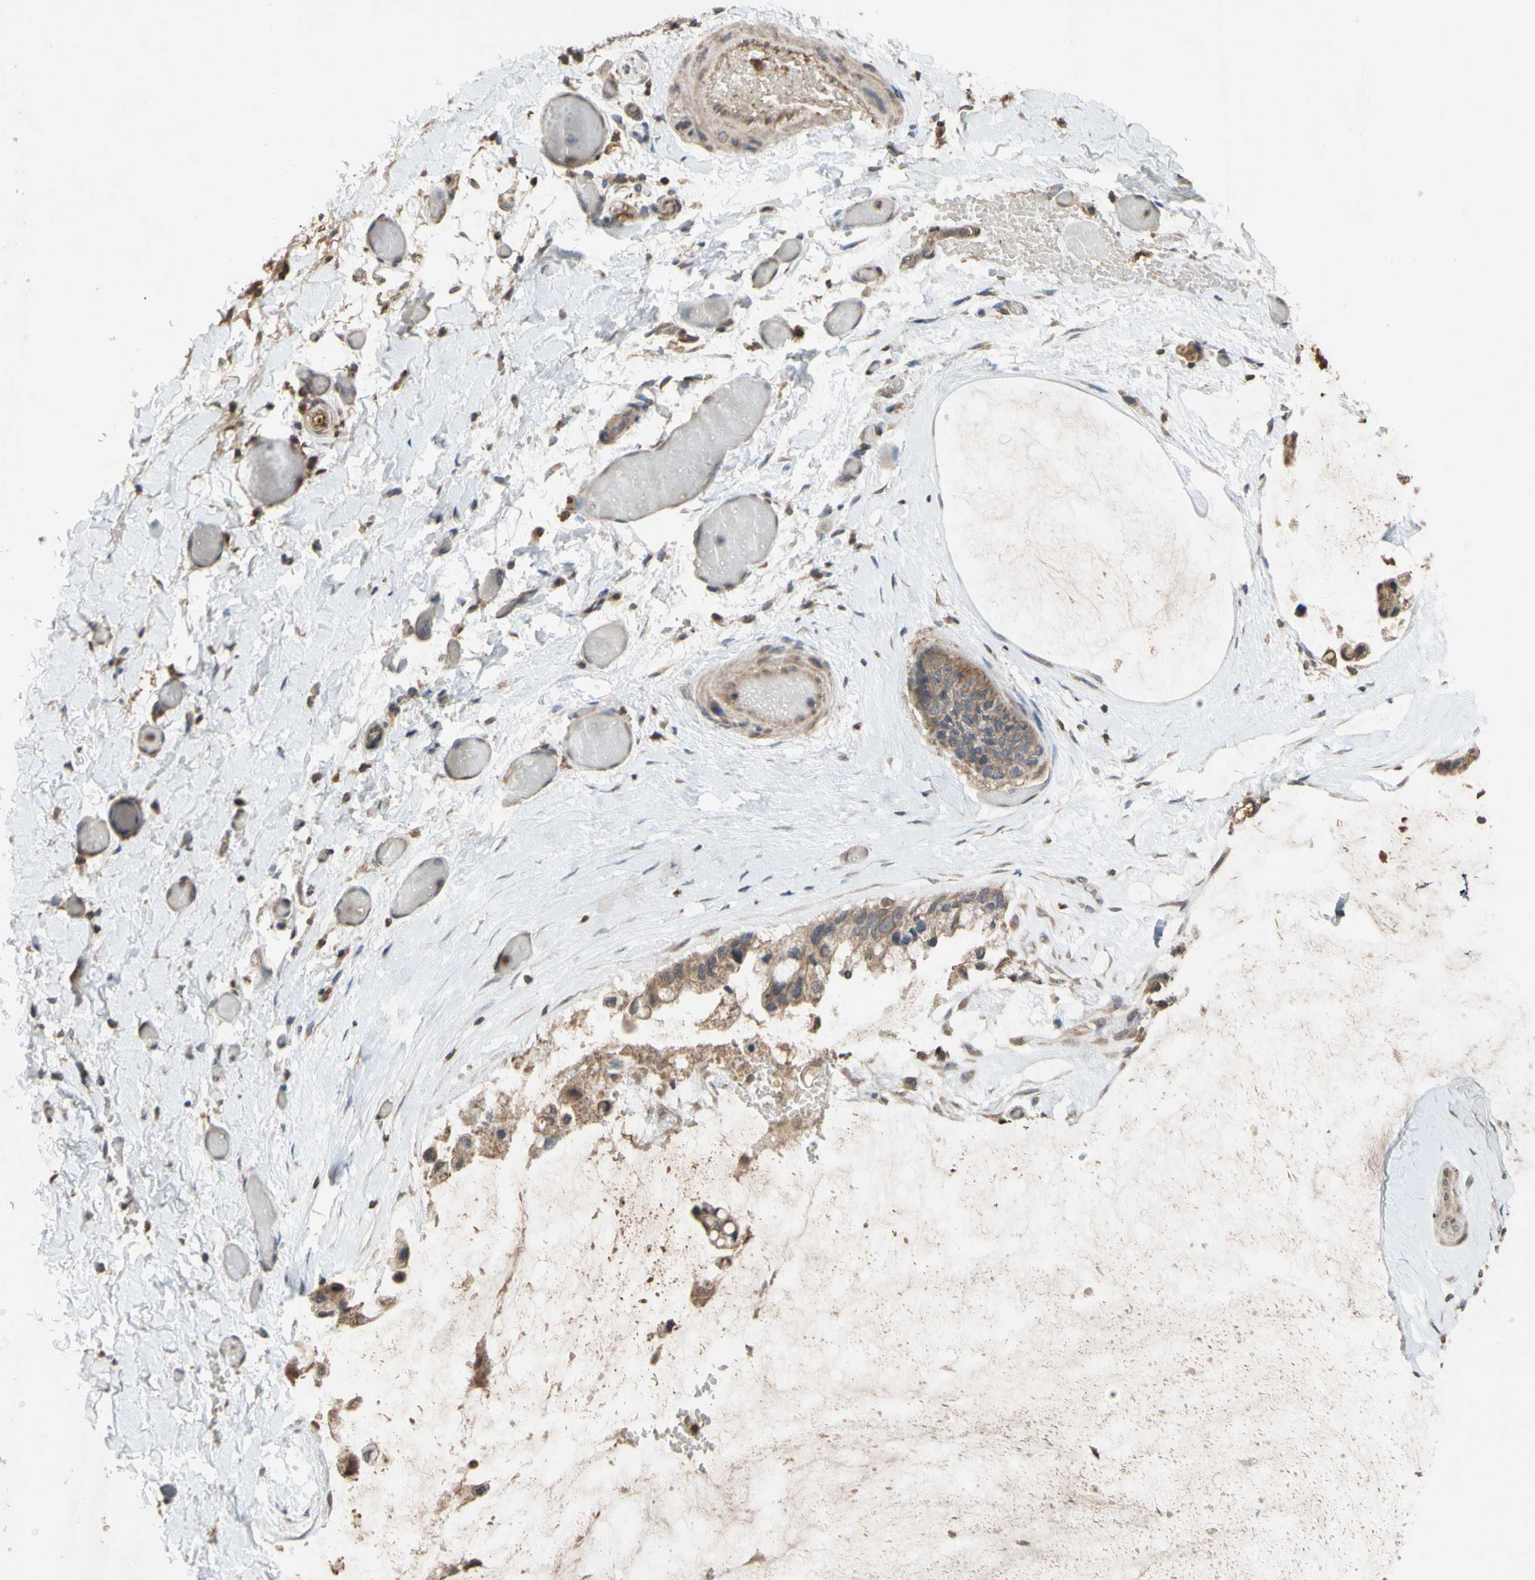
{"staining": {"intensity": "moderate", "quantity": ">75%", "location": "cytoplasmic/membranous"}, "tissue": "ovarian cancer", "cell_type": "Tumor cells", "image_type": "cancer", "snomed": [{"axis": "morphology", "description": "Cystadenocarcinoma, mucinous, NOS"}, {"axis": "topography", "description": "Ovary"}], "caption": "Immunohistochemical staining of human ovarian cancer demonstrates medium levels of moderate cytoplasmic/membranous positivity in approximately >75% of tumor cells.", "gene": "NECTIN3", "patient": {"sex": "female", "age": 39}}